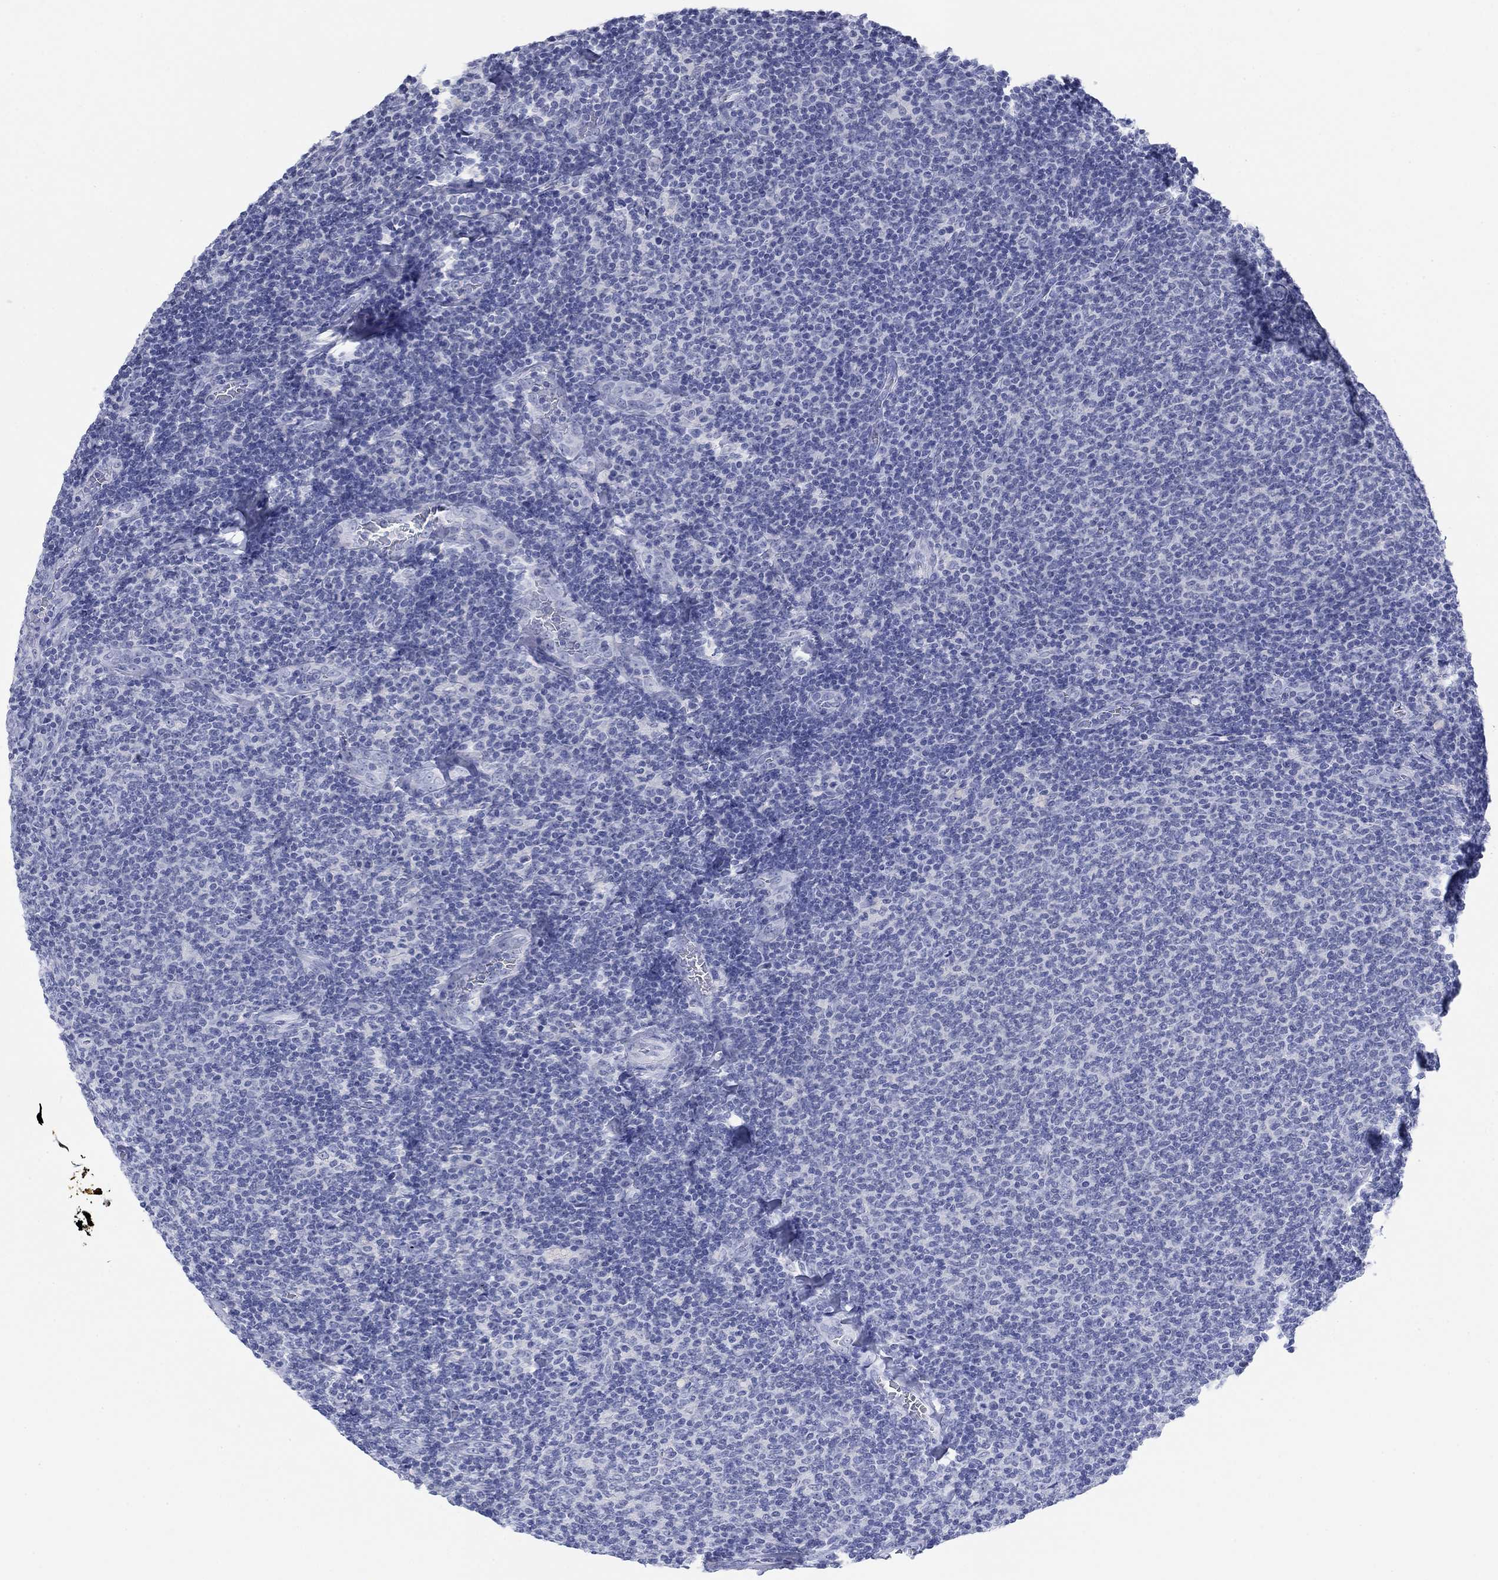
{"staining": {"intensity": "negative", "quantity": "none", "location": "none"}, "tissue": "lymphoma", "cell_type": "Tumor cells", "image_type": "cancer", "snomed": [{"axis": "morphology", "description": "Malignant lymphoma, non-Hodgkin's type, Low grade"}, {"axis": "topography", "description": "Lymph node"}], "caption": "Protein analysis of low-grade malignant lymphoma, non-Hodgkin's type shows no significant expression in tumor cells.", "gene": "PDYN", "patient": {"sex": "male", "age": 52}}